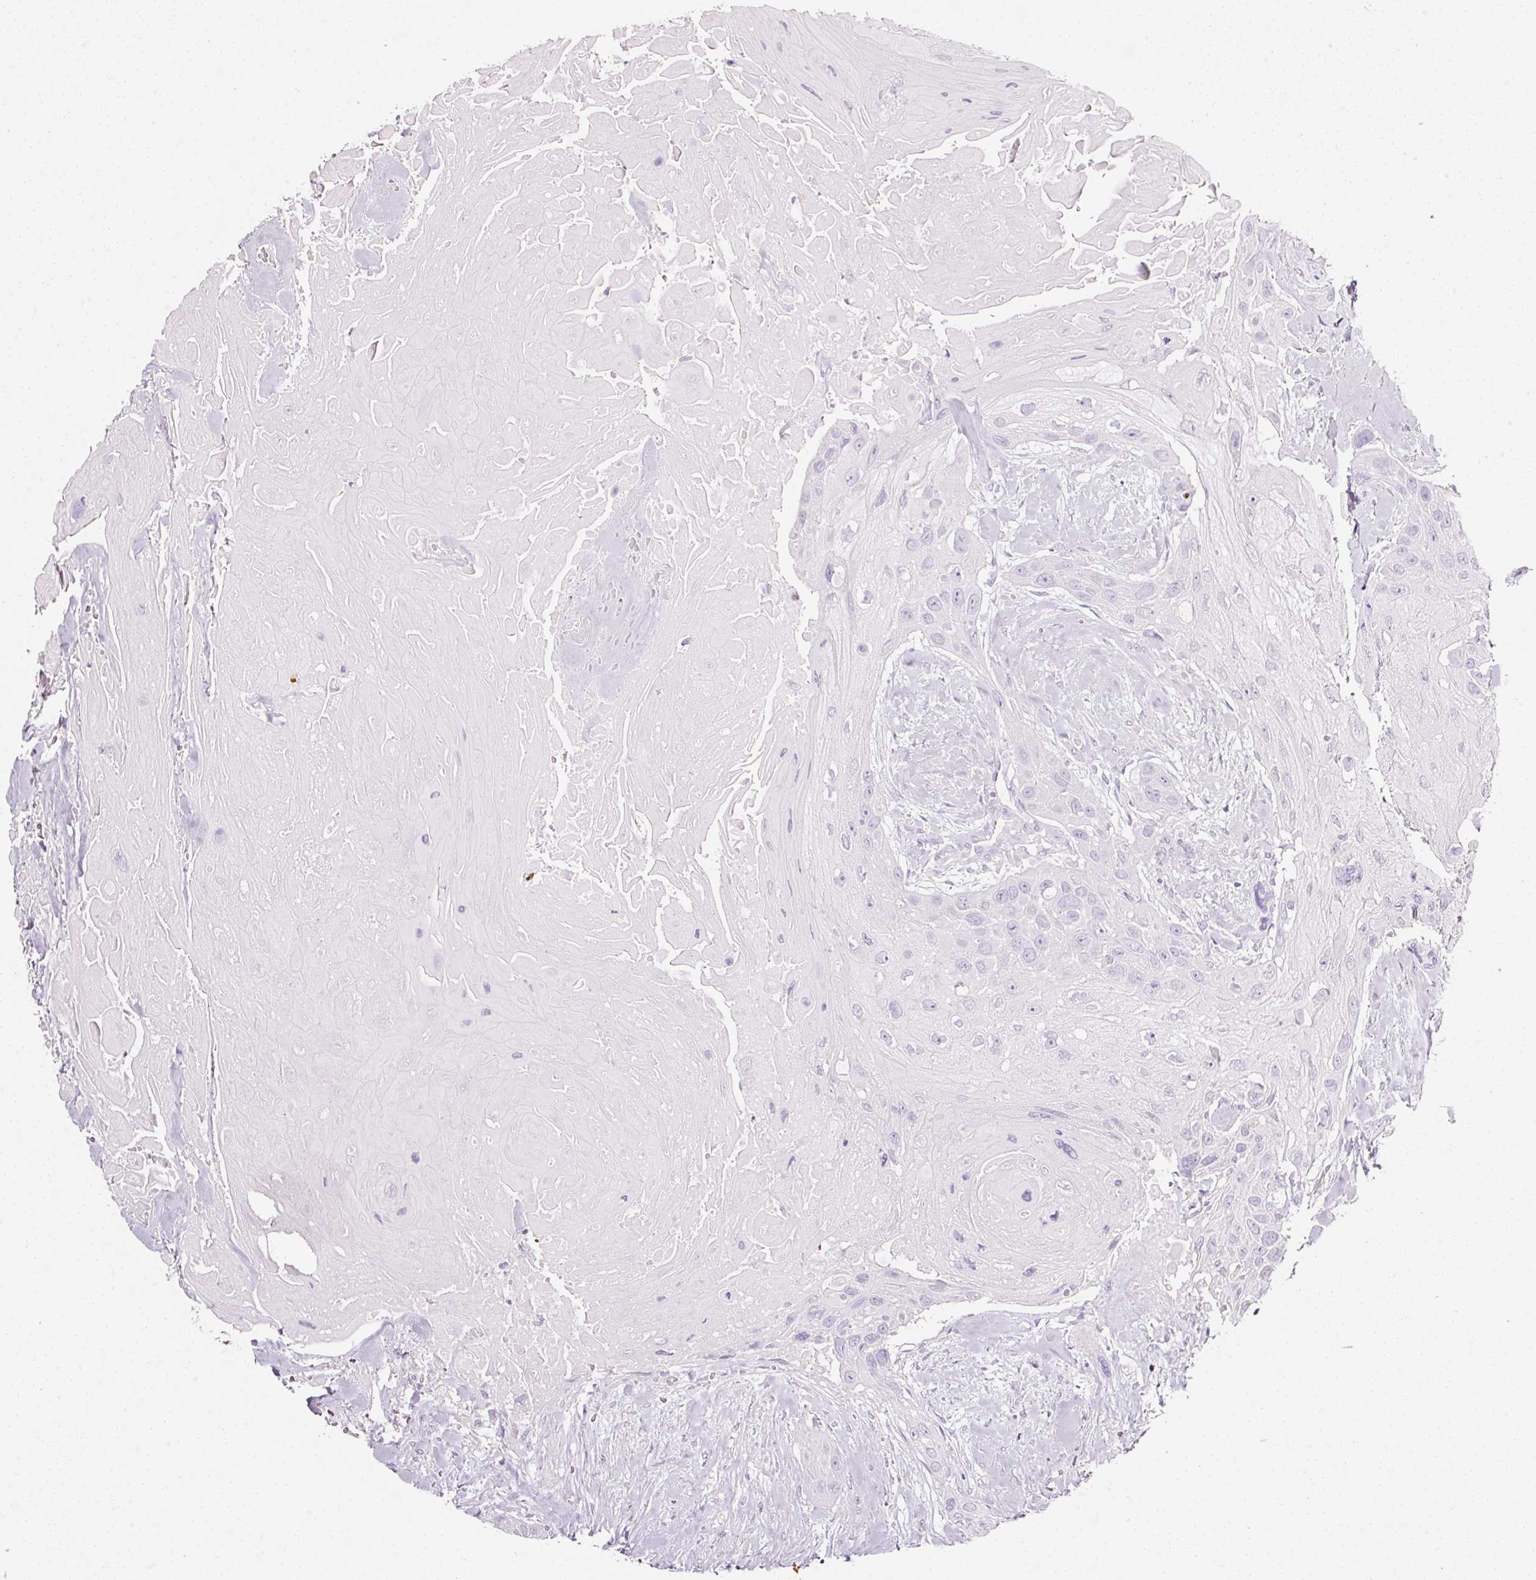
{"staining": {"intensity": "negative", "quantity": "none", "location": "none"}, "tissue": "head and neck cancer", "cell_type": "Tumor cells", "image_type": "cancer", "snomed": [{"axis": "morphology", "description": "Squamous cell carcinoma, NOS"}, {"axis": "topography", "description": "Head-Neck"}], "caption": "Immunohistochemical staining of head and neck cancer exhibits no significant staining in tumor cells.", "gene": "CYB561A3", "patient": {"sex": "male", "age": 81}}